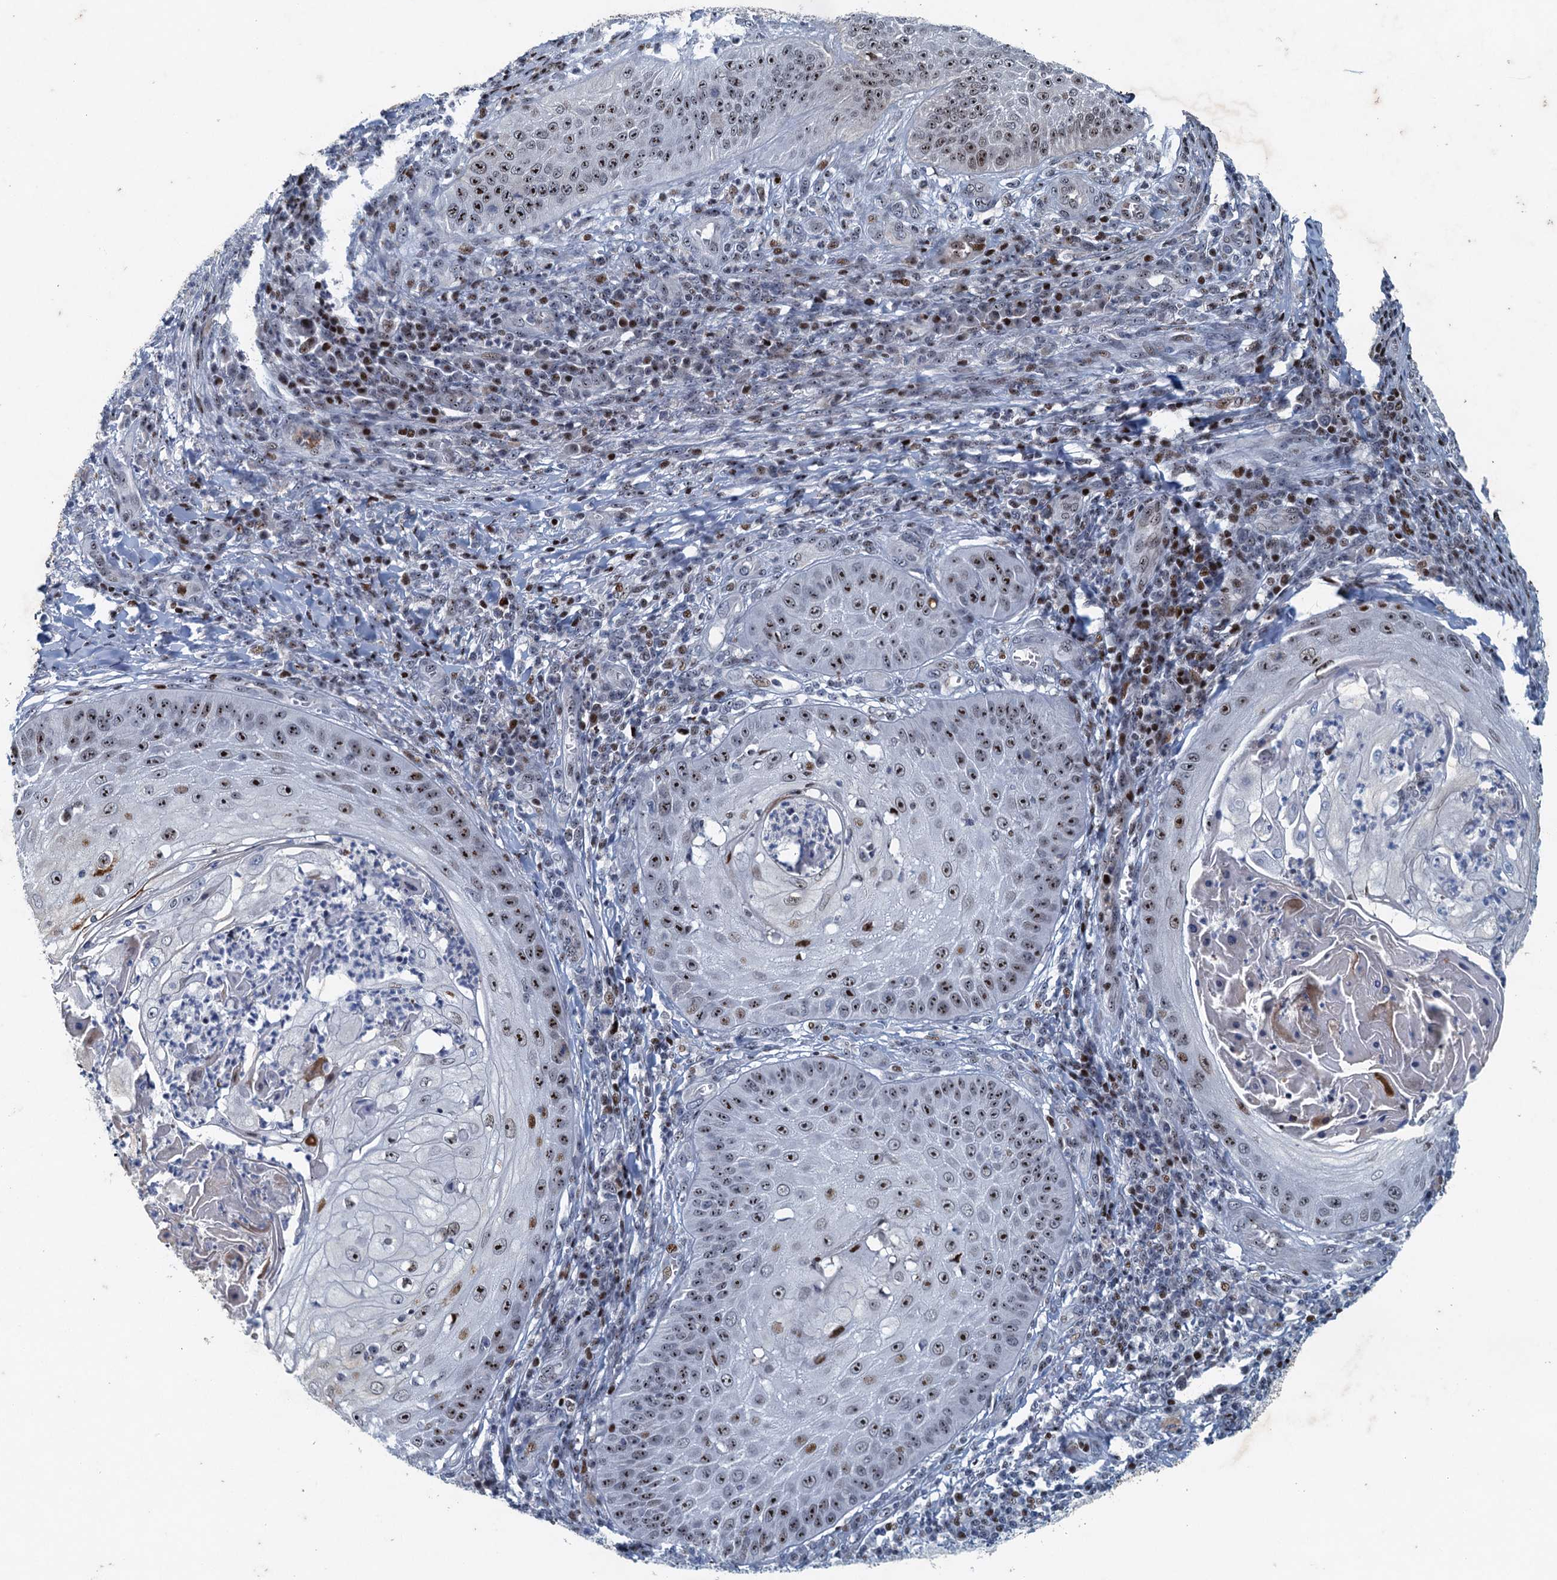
{"staining": {"intensity": "moderate", "quantity": "25%-75%", "location": "nuclear"}, "tissue": "skin cancer", "cell_type": "Tumor cells", "image_type": "cancer", "snomed": [{"axis": "morphology", "description": "Squamous cell carcinoma, NOS"}, {"axis": "topography", "description": "Skin"}], "caption": "This histopathology image displays skin squamous cell carcinoma stained with immunohistochemistry to label a protein in brown. The nuclear of tumor cells show moderate positivity for the protein. Nuclei are counter-stained blue.", "gene": "ANKRD13D", "patient": {"sex": "male", "age": 70}}